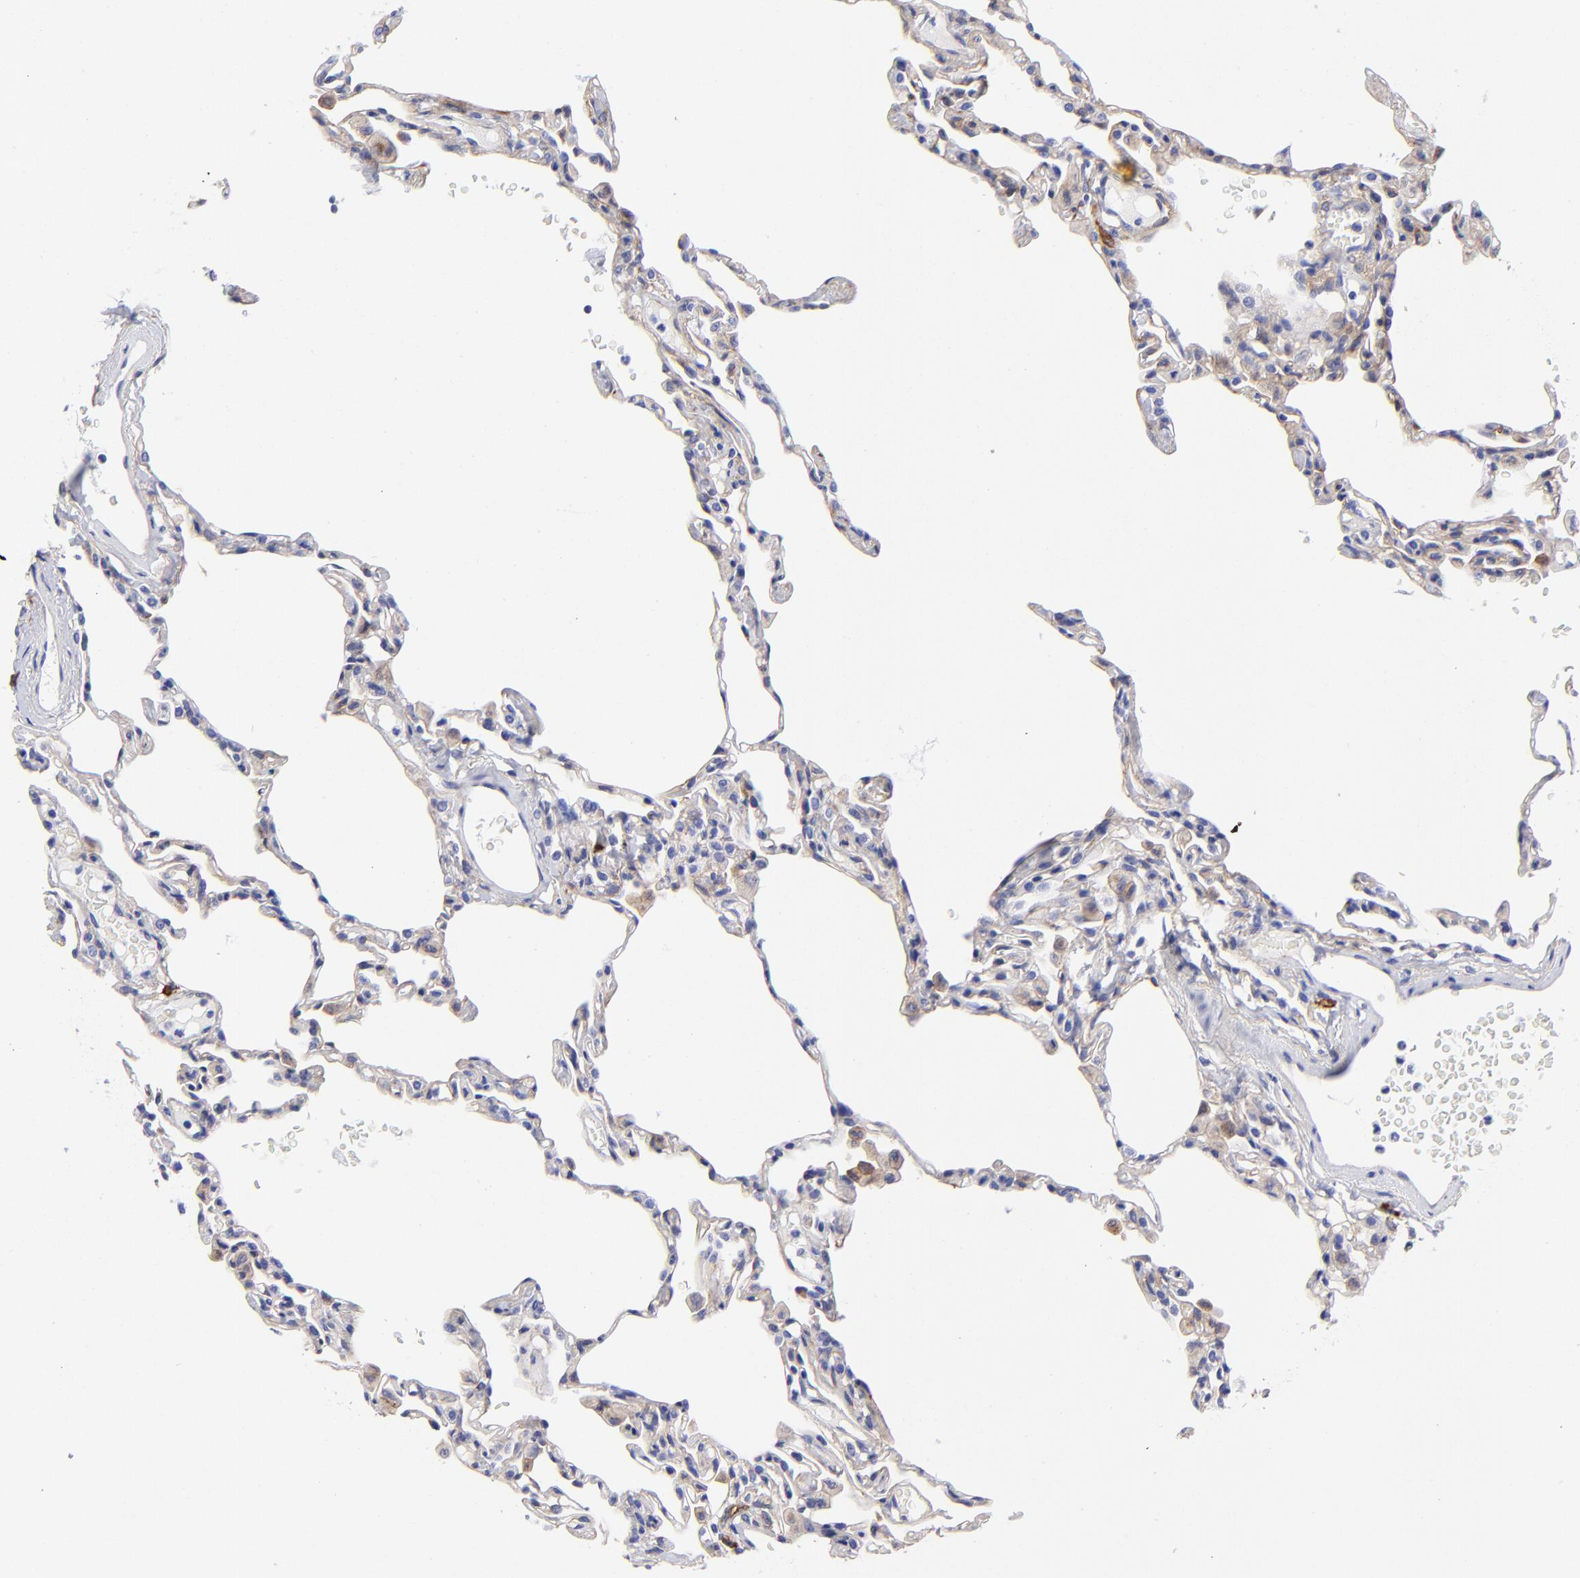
{"staining": {"intensity": "weak", "quantity": "25%-75%", "location": "cytoplasmic/membranous"}, "tissue": "lung", "cell_type": "Alveolar cells", "image_type": "normal", "snomed": [{"axis": "morphology", "description": "Normal tissue, NOS"}, {"axis": "topography", "description": "Lung"}], "caption": "A high-resolution photomicrograph shows immunohistochemistry (IHC) staining of benign lung, which displays weak cytoplasmic/membranous expression in approximately 25%-75% of alveolar cells.", "gene": "PPFIBP1", "patient": {"sex": "female", "age": 49}}